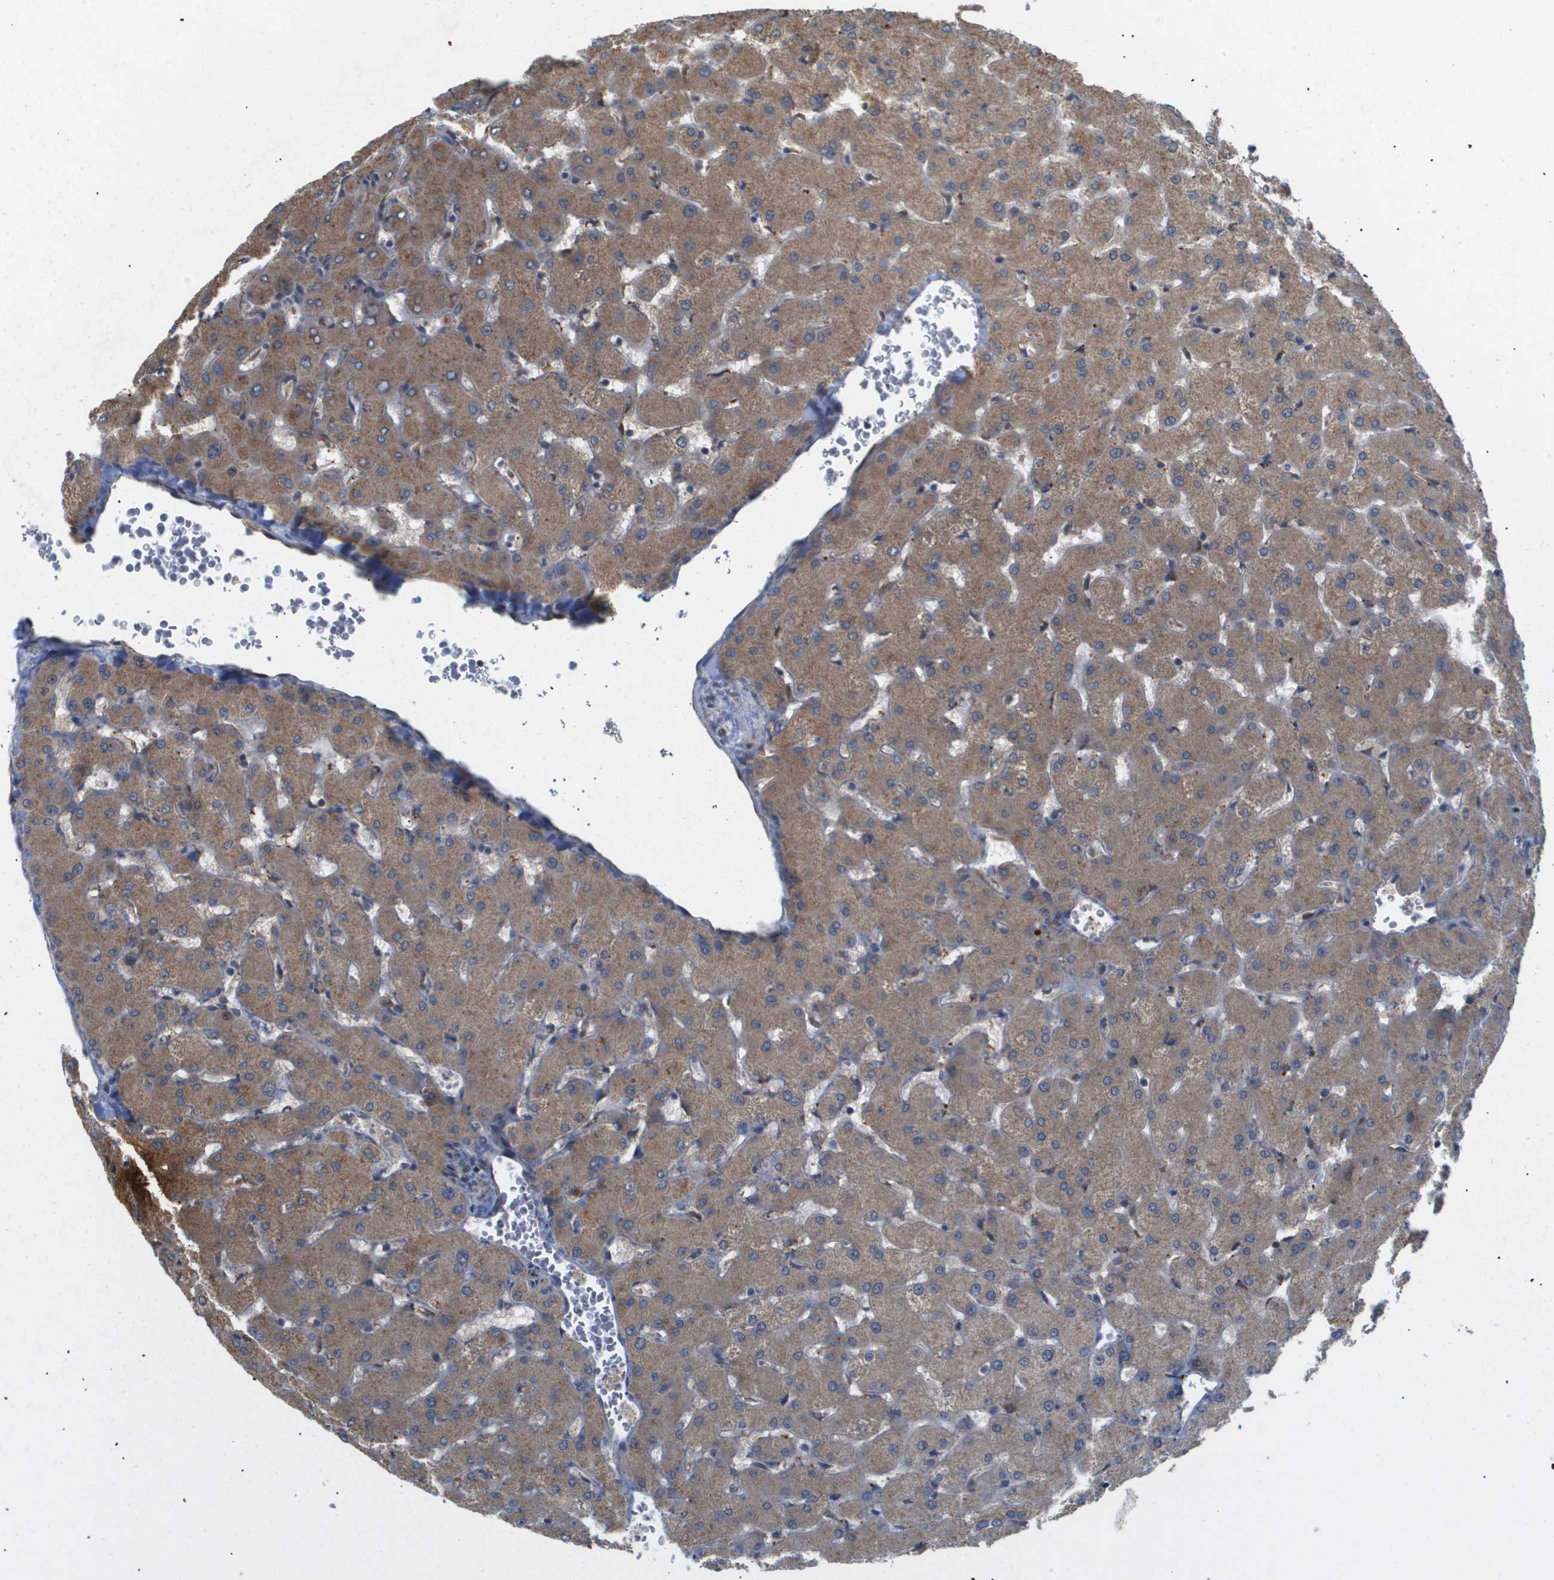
{"staining": {"intensity": "weak", "quantity": ">75%", "location": "cytoplasmic/membranous"}, "tissue": "liver", "cell_type": "Cholangiocytes", "image_type": "normal", "snomed": [{"axis": "morphology", "description": "Normal tissue, NOS"}, {"axis": "topography", "description": "Liver"}], "caption": "Cholangiocytes display low levels of weak cytoplasmic/membranous positivity in about >75% of cells in unremarkable human liver.", "gene": "PDGFB", "patient": {"sex": "female", "age": 63}}